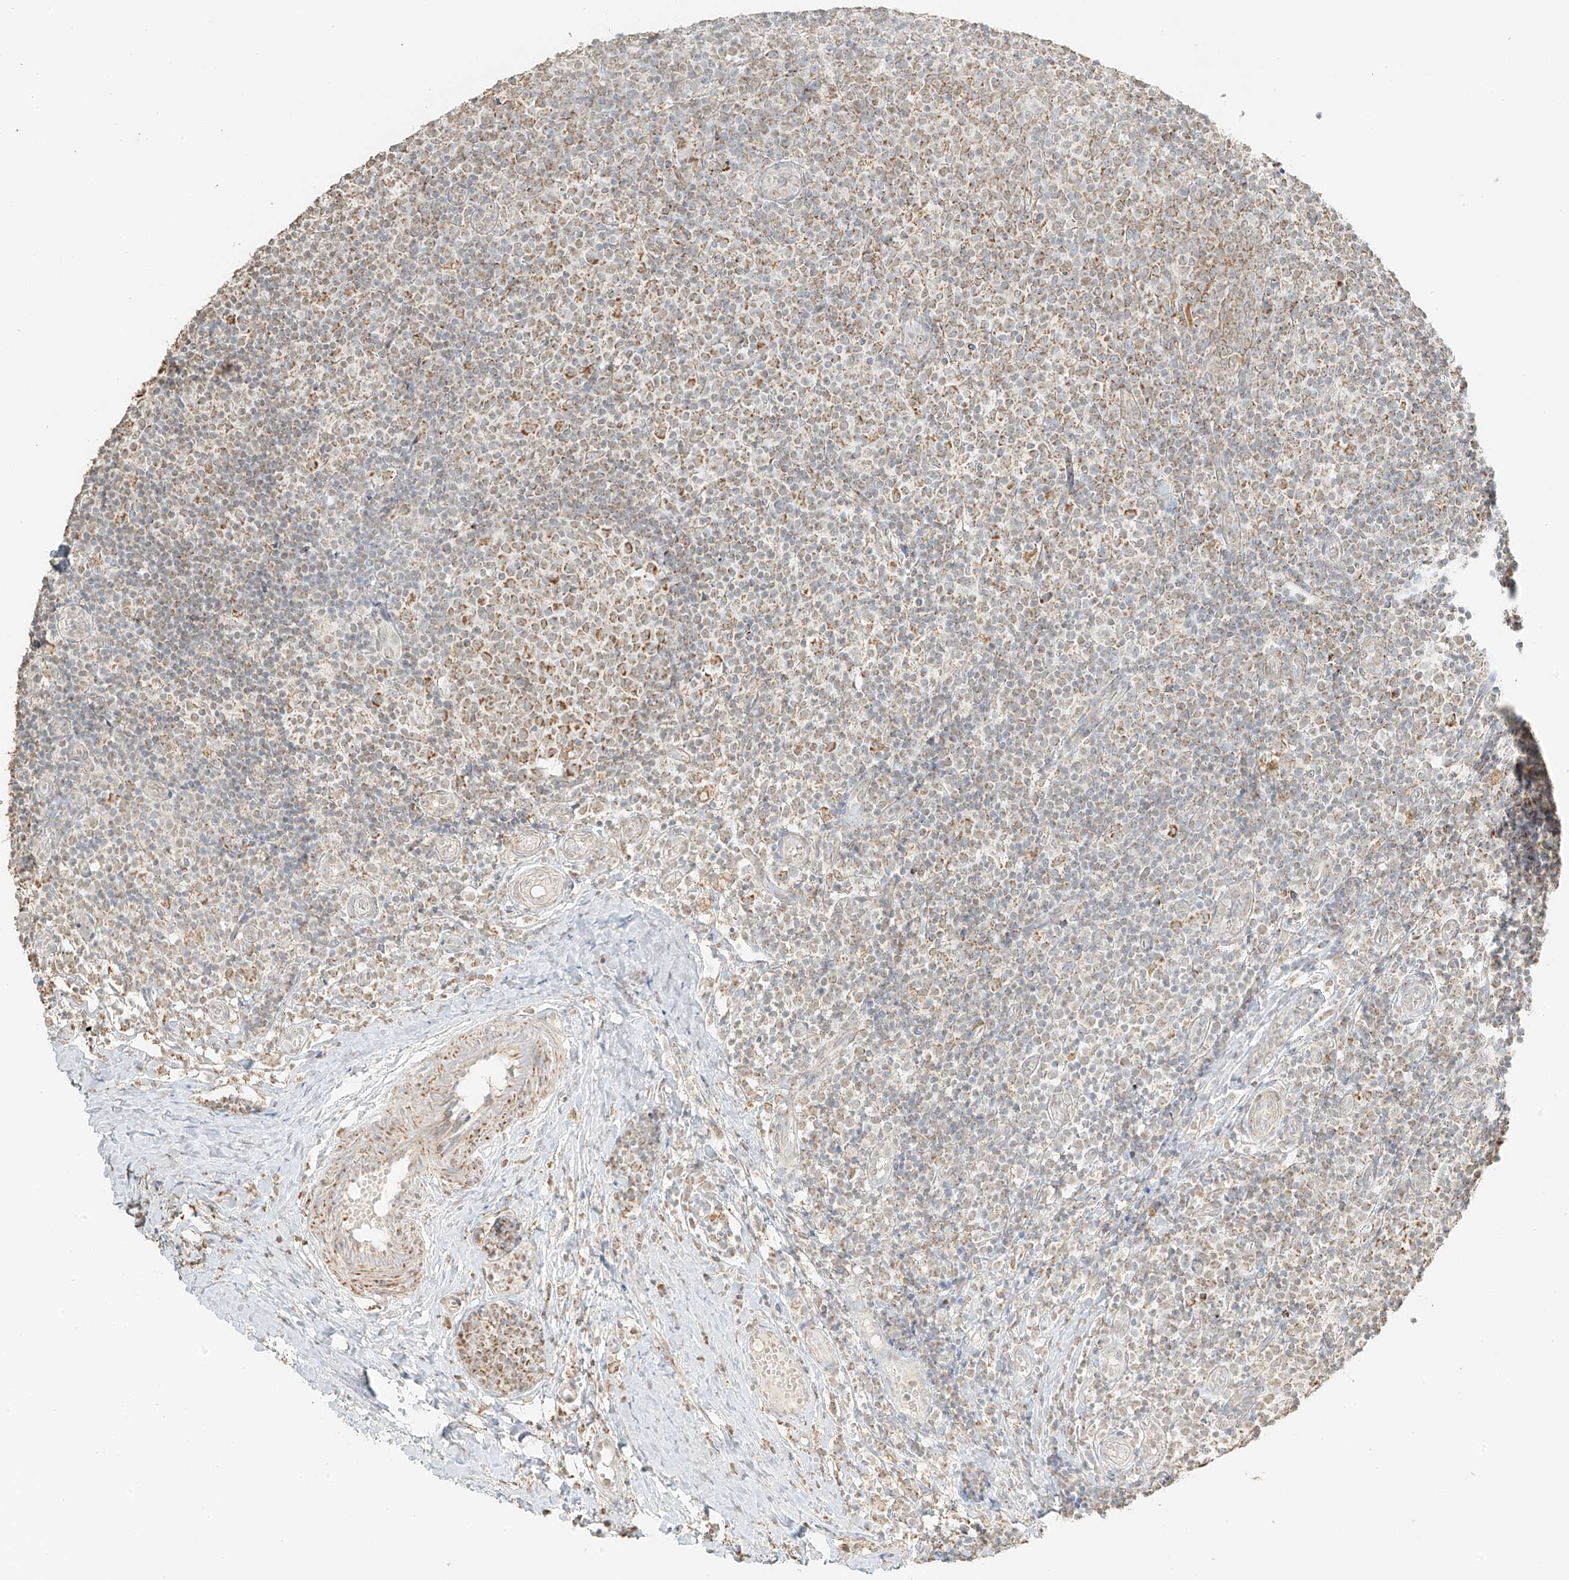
{"staining": {"intensity": "moderate", "quantity": "25%-75%", "location": "cytoplasmic/membranous"}, "tissue": "tonsil", "cell_type": "Germinal center cells", "image_type": "normal", "snomed": [{"axis": "morphology", "description": "Normal tissue, NOS"}, {"axis": "topography", "description": "Tonsil"}], "caption": "Immunohistochemistry (IHC) histopathology image of normal tonsil: human tonsil stained using immunohistochemistry exhibits medium levels of moderate protein expression localized specifically in the cytoplasmic/membranous of germinal center cells, appearing as a cytoplasmic/membranous brown color.", "gene": "MIPEP", "patient": {"sex": "female", "age": 19}}